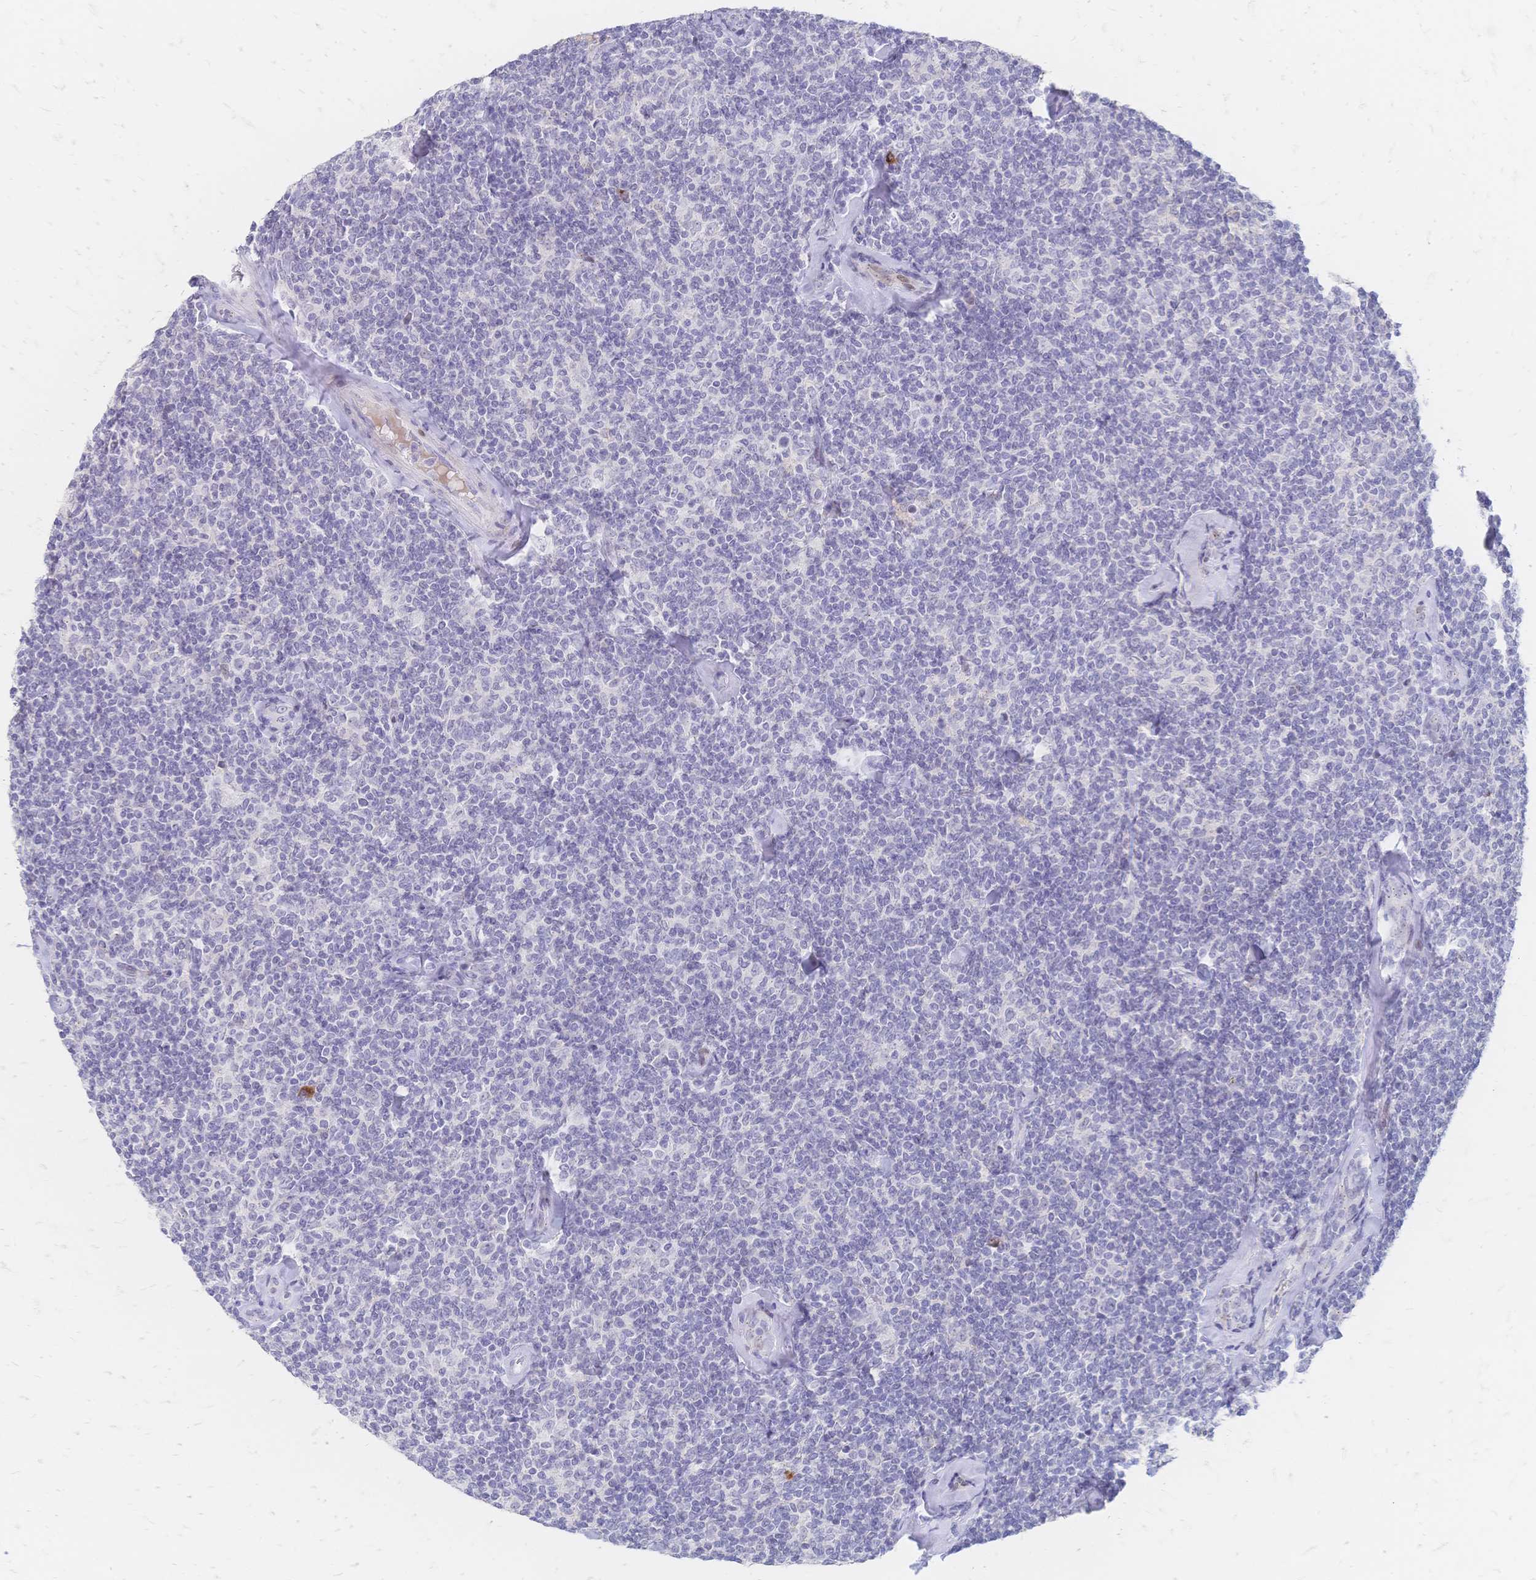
{"staining": {"intensity": "negative", "quantity": "none", "location": "none"}, "tissue": "lymphoma", "cell_type": "Tumor cells", "image_type": "cancer", "snomed": [{"axis": "morphology", "description": "Malignant lymphoma, non-Hodgkin's type, Low grade"}, {"axis": "topography", "description": "Lymph node"}], "caption": "High power microscopy photomicrograph of an immunohistochemistry micrograph of lymphoma, revealing no significant positivity in tumor cells.", "gene": "PSORS1C2", "patient": {"sex": "female", "age": 56}}